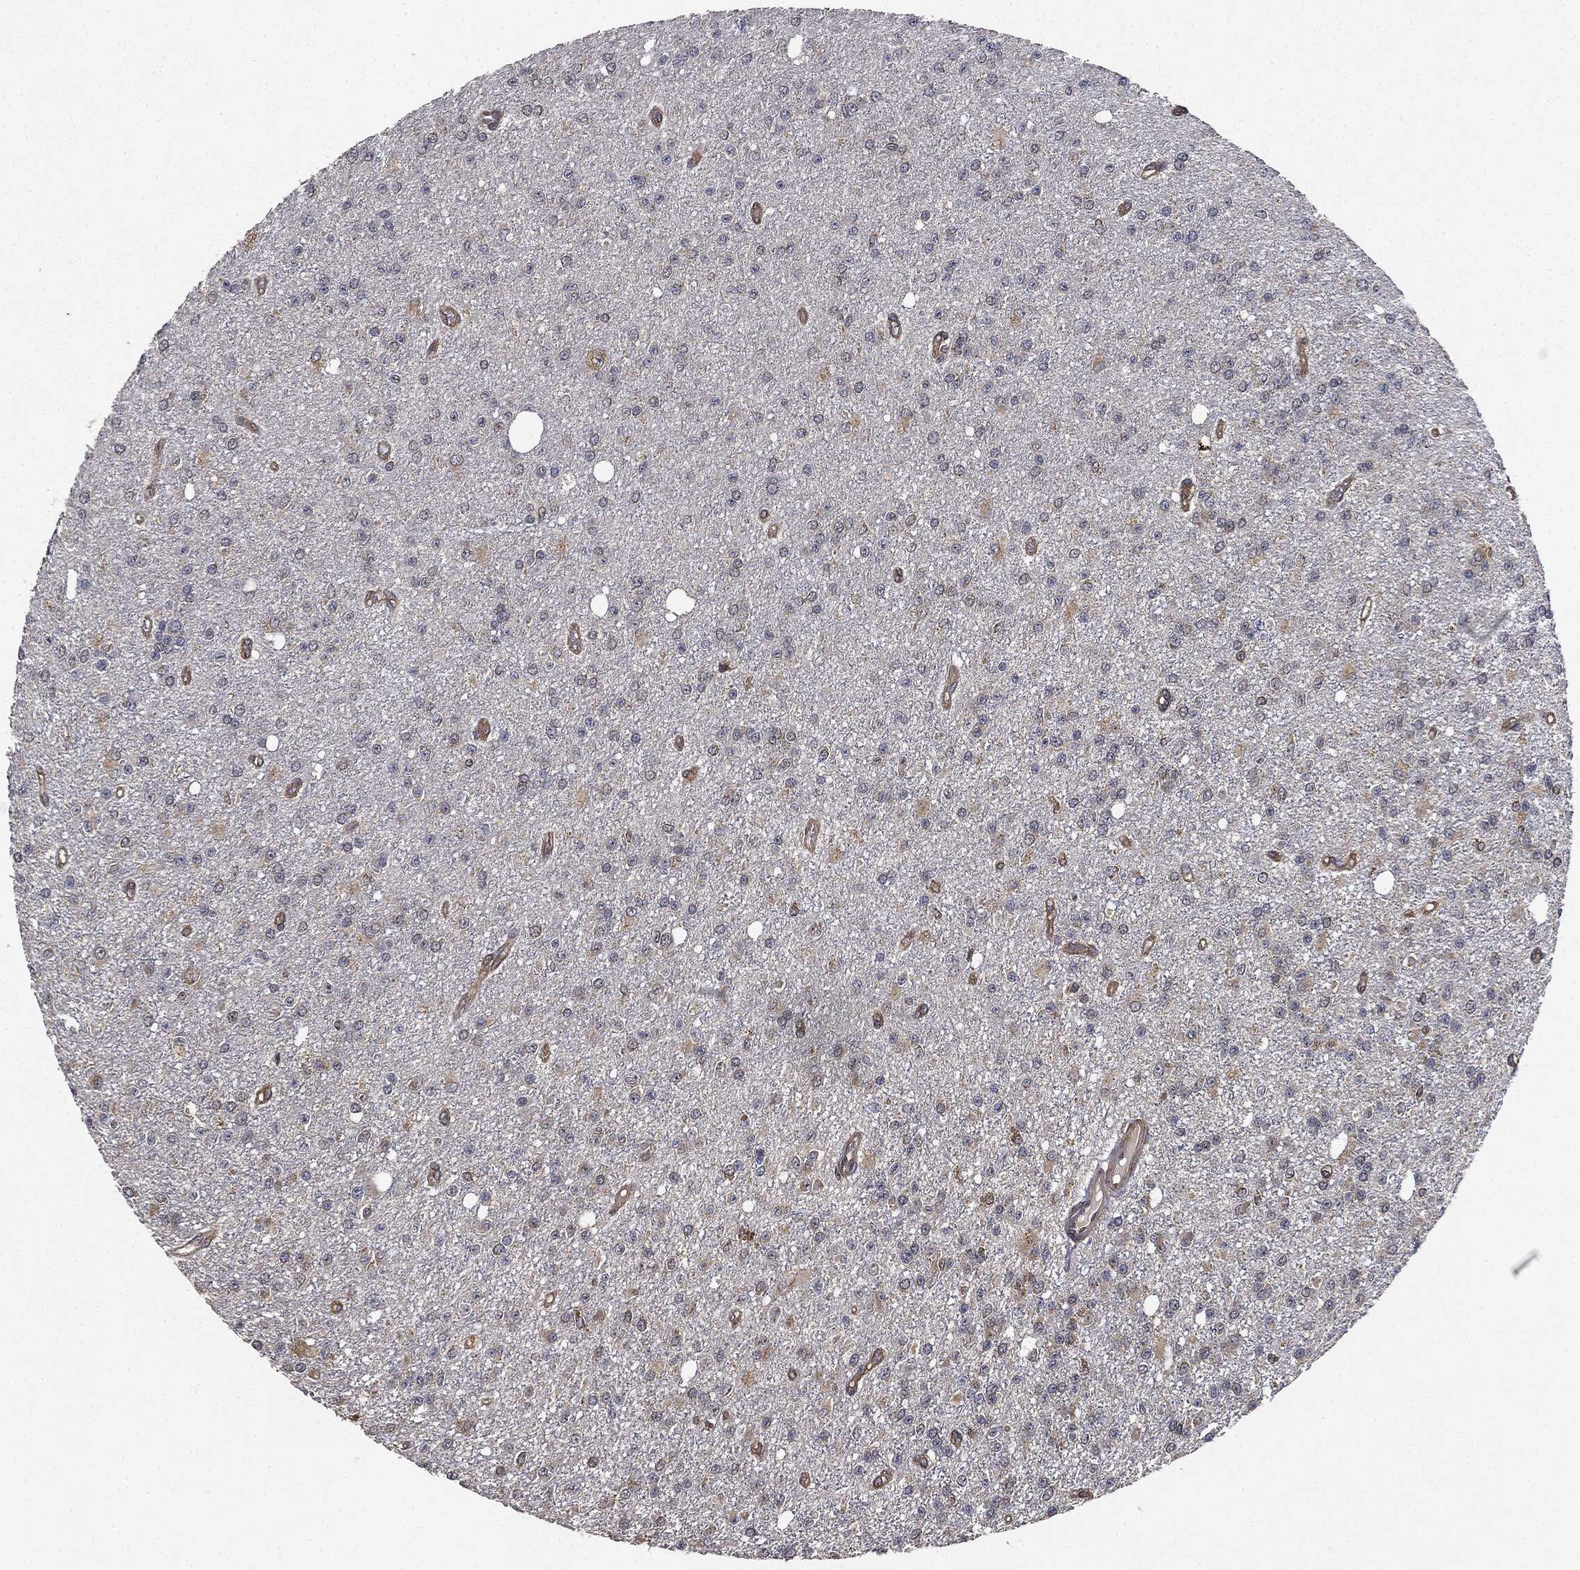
{"staining": {"intensity": "moderate", "quantity": "<25%", "location": "cytoplasmic/membranous"}, "tissue": "glioma", "cell_type": "Tumor cells", "image_type": "cancer", "snomed": [{"axis": "morphology", "description": "Glioma, malignant, Low grade"}, {"axis": "topography", "description": "Brain"}], "caption": "A brown stain labels moderate cytoplasmic/membranous positivity of a protein in glioma tumor cells. (Stains: DAB (3,3'-diaminobenzidine) in brown, nuclei in blue, Microscopy: brightfield microscopy at high magnification).", "gene": "MIER2", "patient": {"sex": "female", "age": 45}}